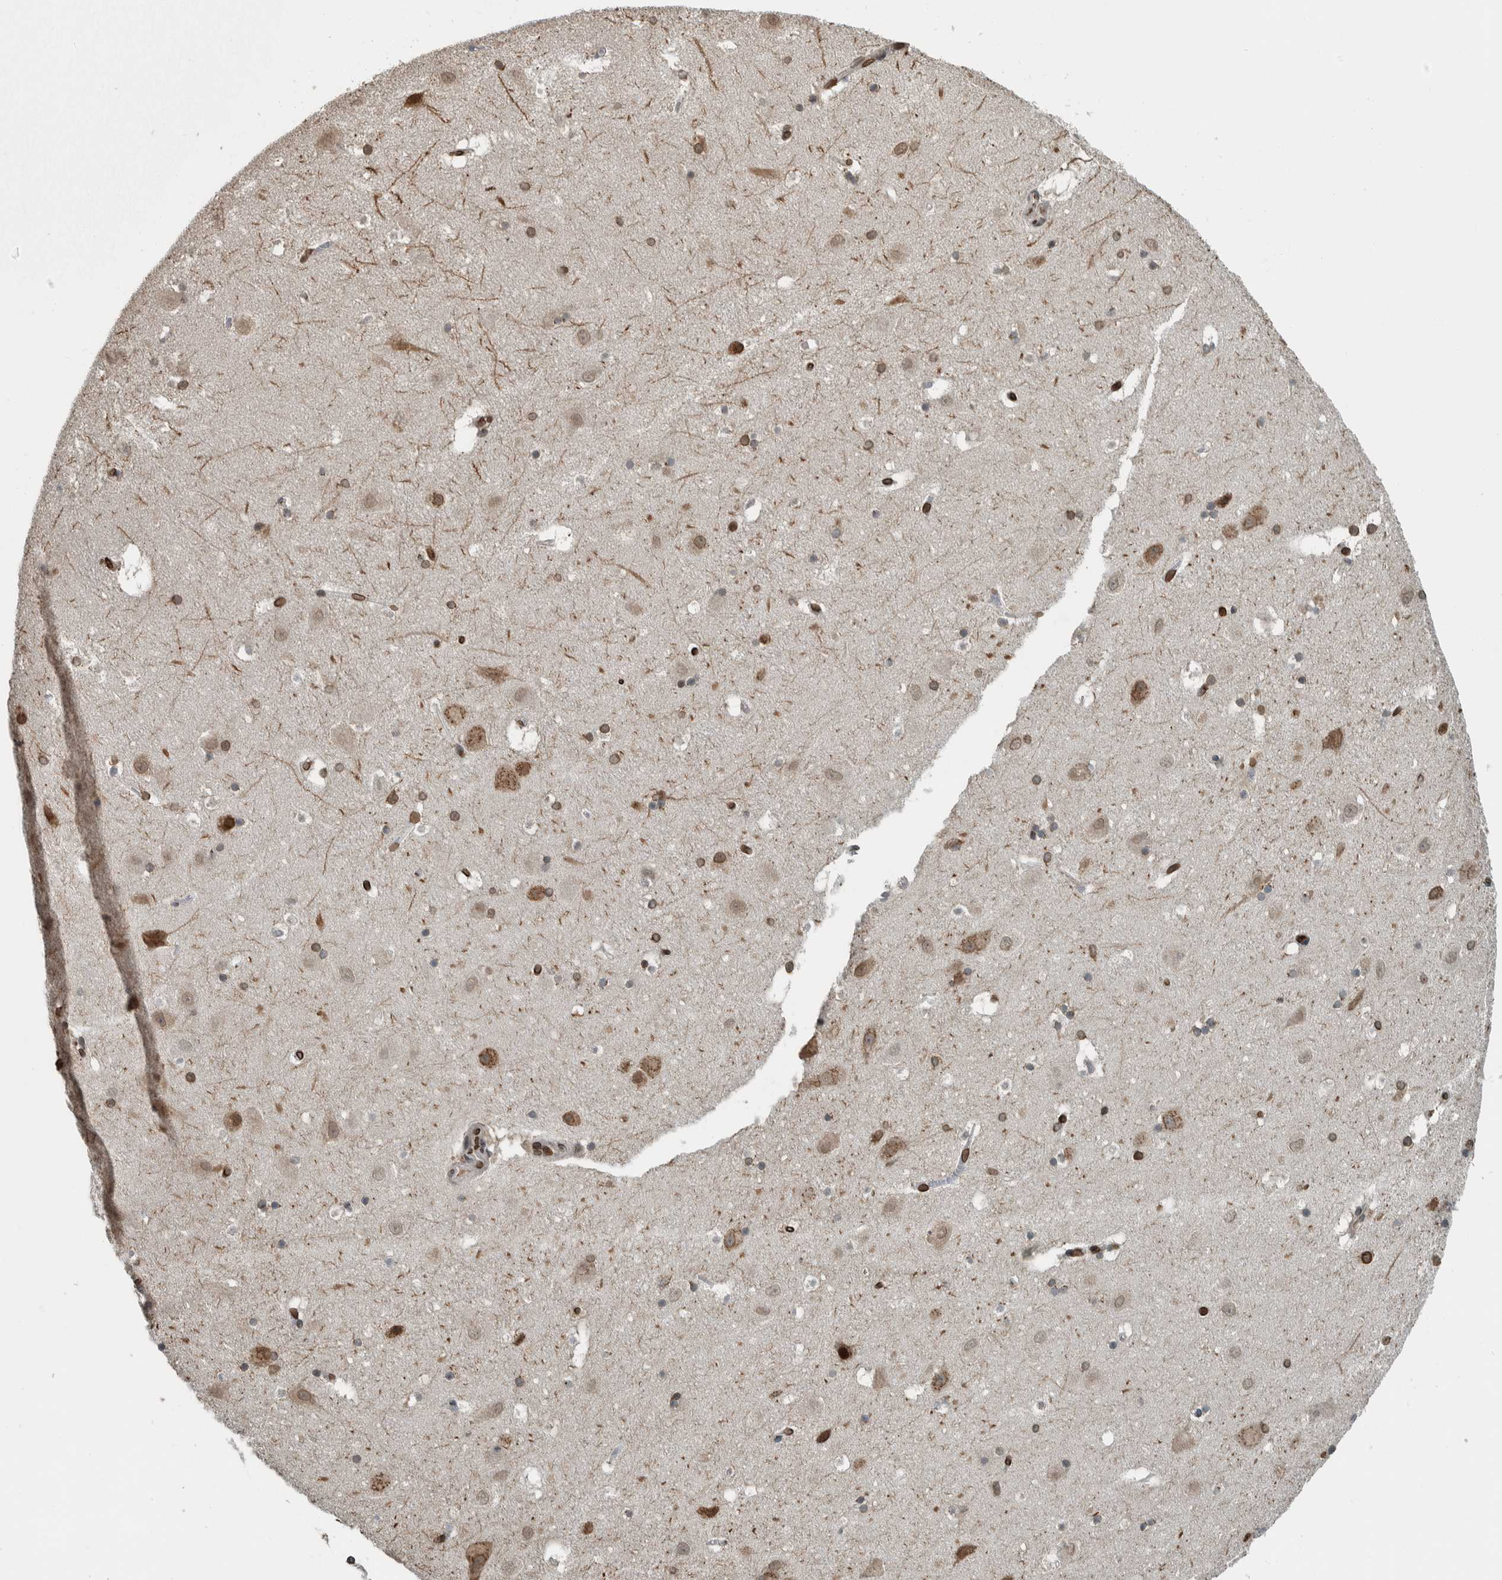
{"staining": {"intensity": "moderate", "quantity": "<25%", "location": "cytoplasmic/membranous,nuclear"}, "tissue": "hippocampus", "cell_type": "Glial cells", "image_type": "normal", "snomed": [{"axis": "morphology", "description": "Normal tissue, NOS"}, {"axis": "topography", "description": "Hippocampus"}], "caption": "This photomicrograph shows immunohistochemistry staining of normal human hippocampus, with low moderate cytoplasmic/membranous,nuclear expression in about <25% of glial cells.", "gene": "FAM135B", "patient": {"sex": "male", "age": 45}}